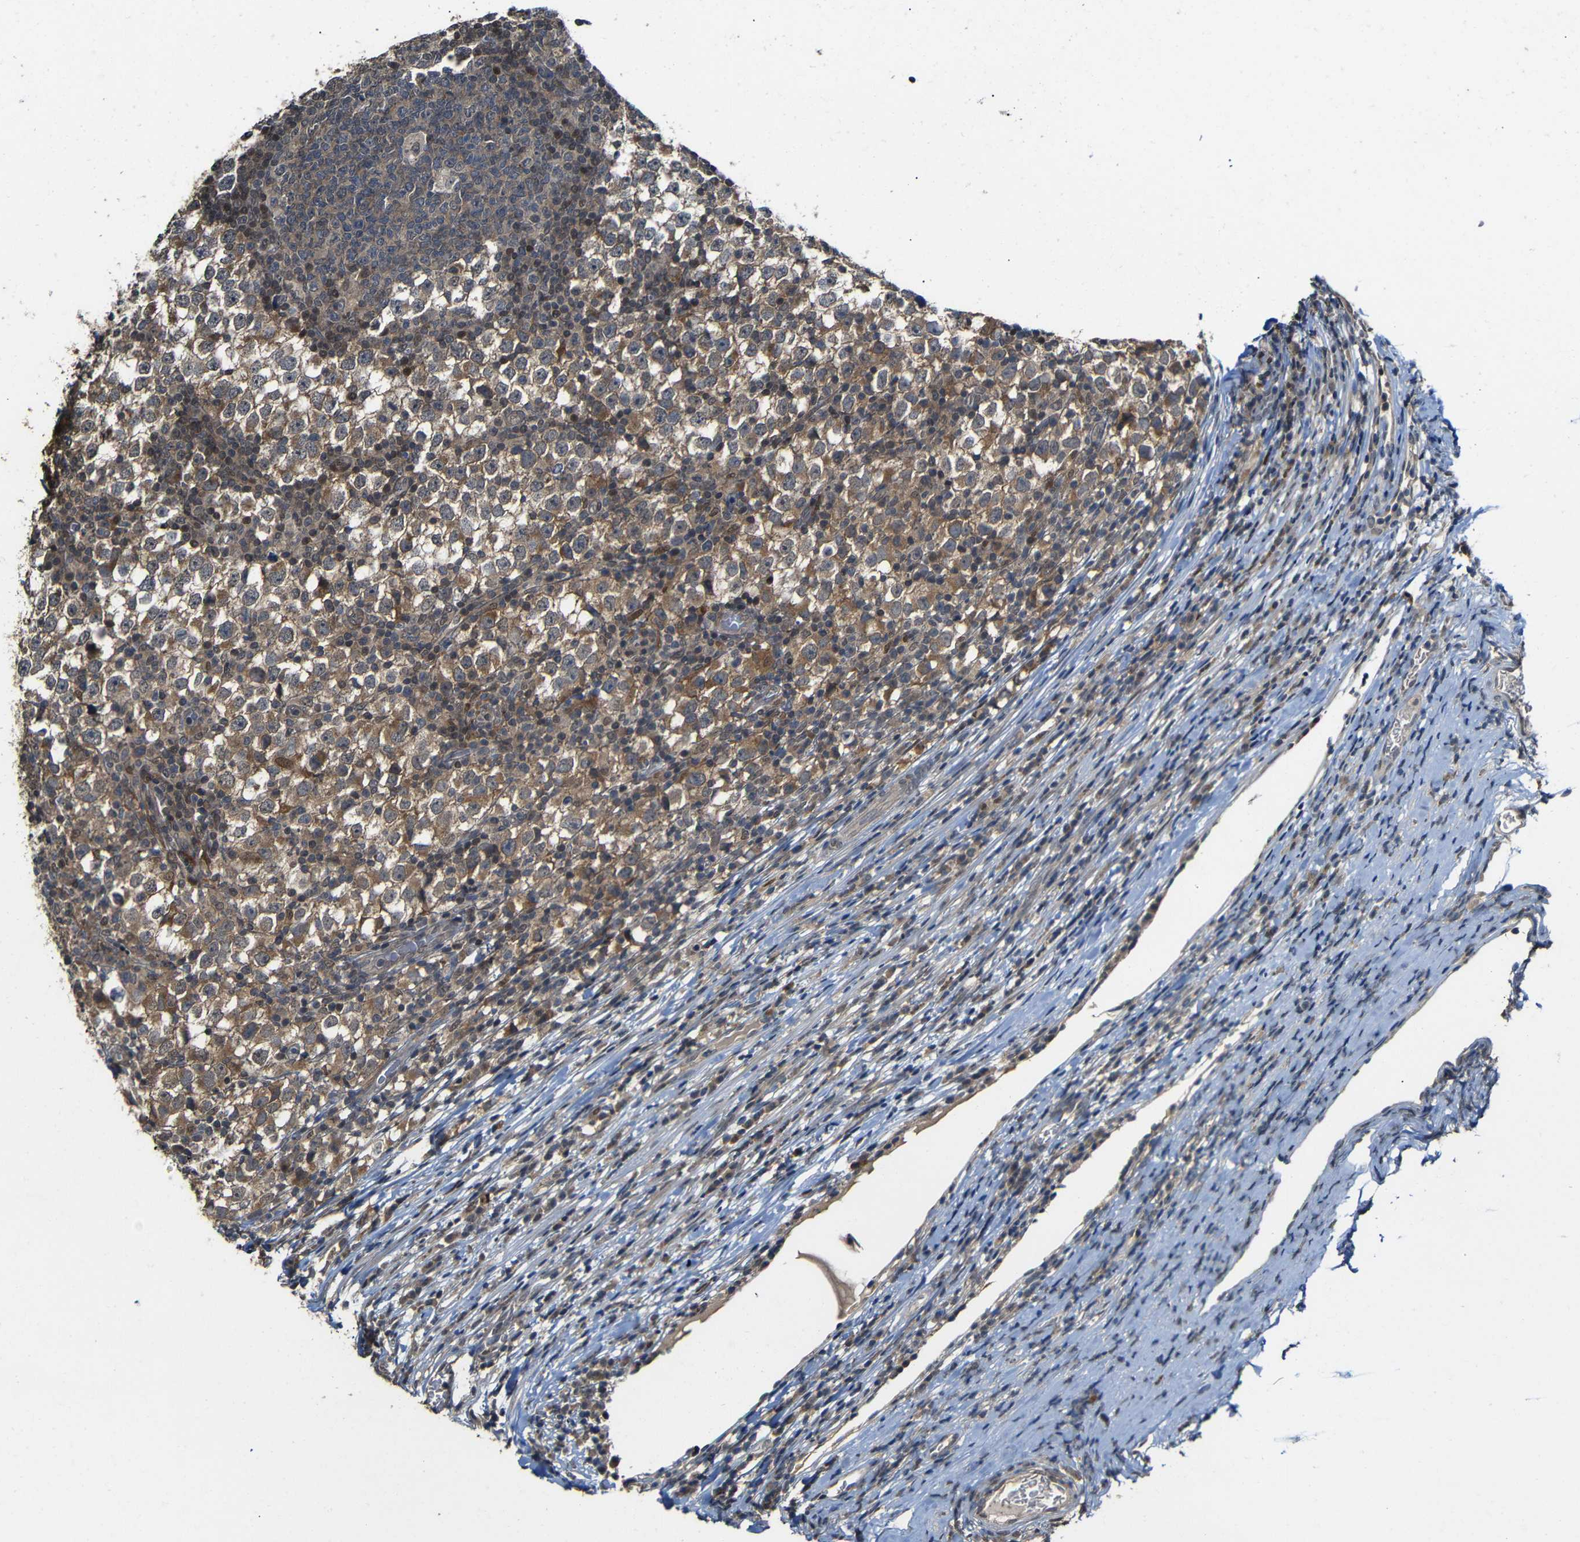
{"staining": {"intensity": "weak", "quantity": ">75%", "location": "cytoplasmic/membranous"}, "tissue": "testis cancer", "cell_type": "Tumor cells", "image_type": "cancer", "snomed": [{"axis": "morphology", "description": "Seminoma, NOS"}, {"axis": "topography", "description": "Testis"}], "caption": "Testis cancer stained with a protein marker reveals weak staining in tumor cells.", "gene": "ATG12", "patient": {"sex": "male", "age": 65}}